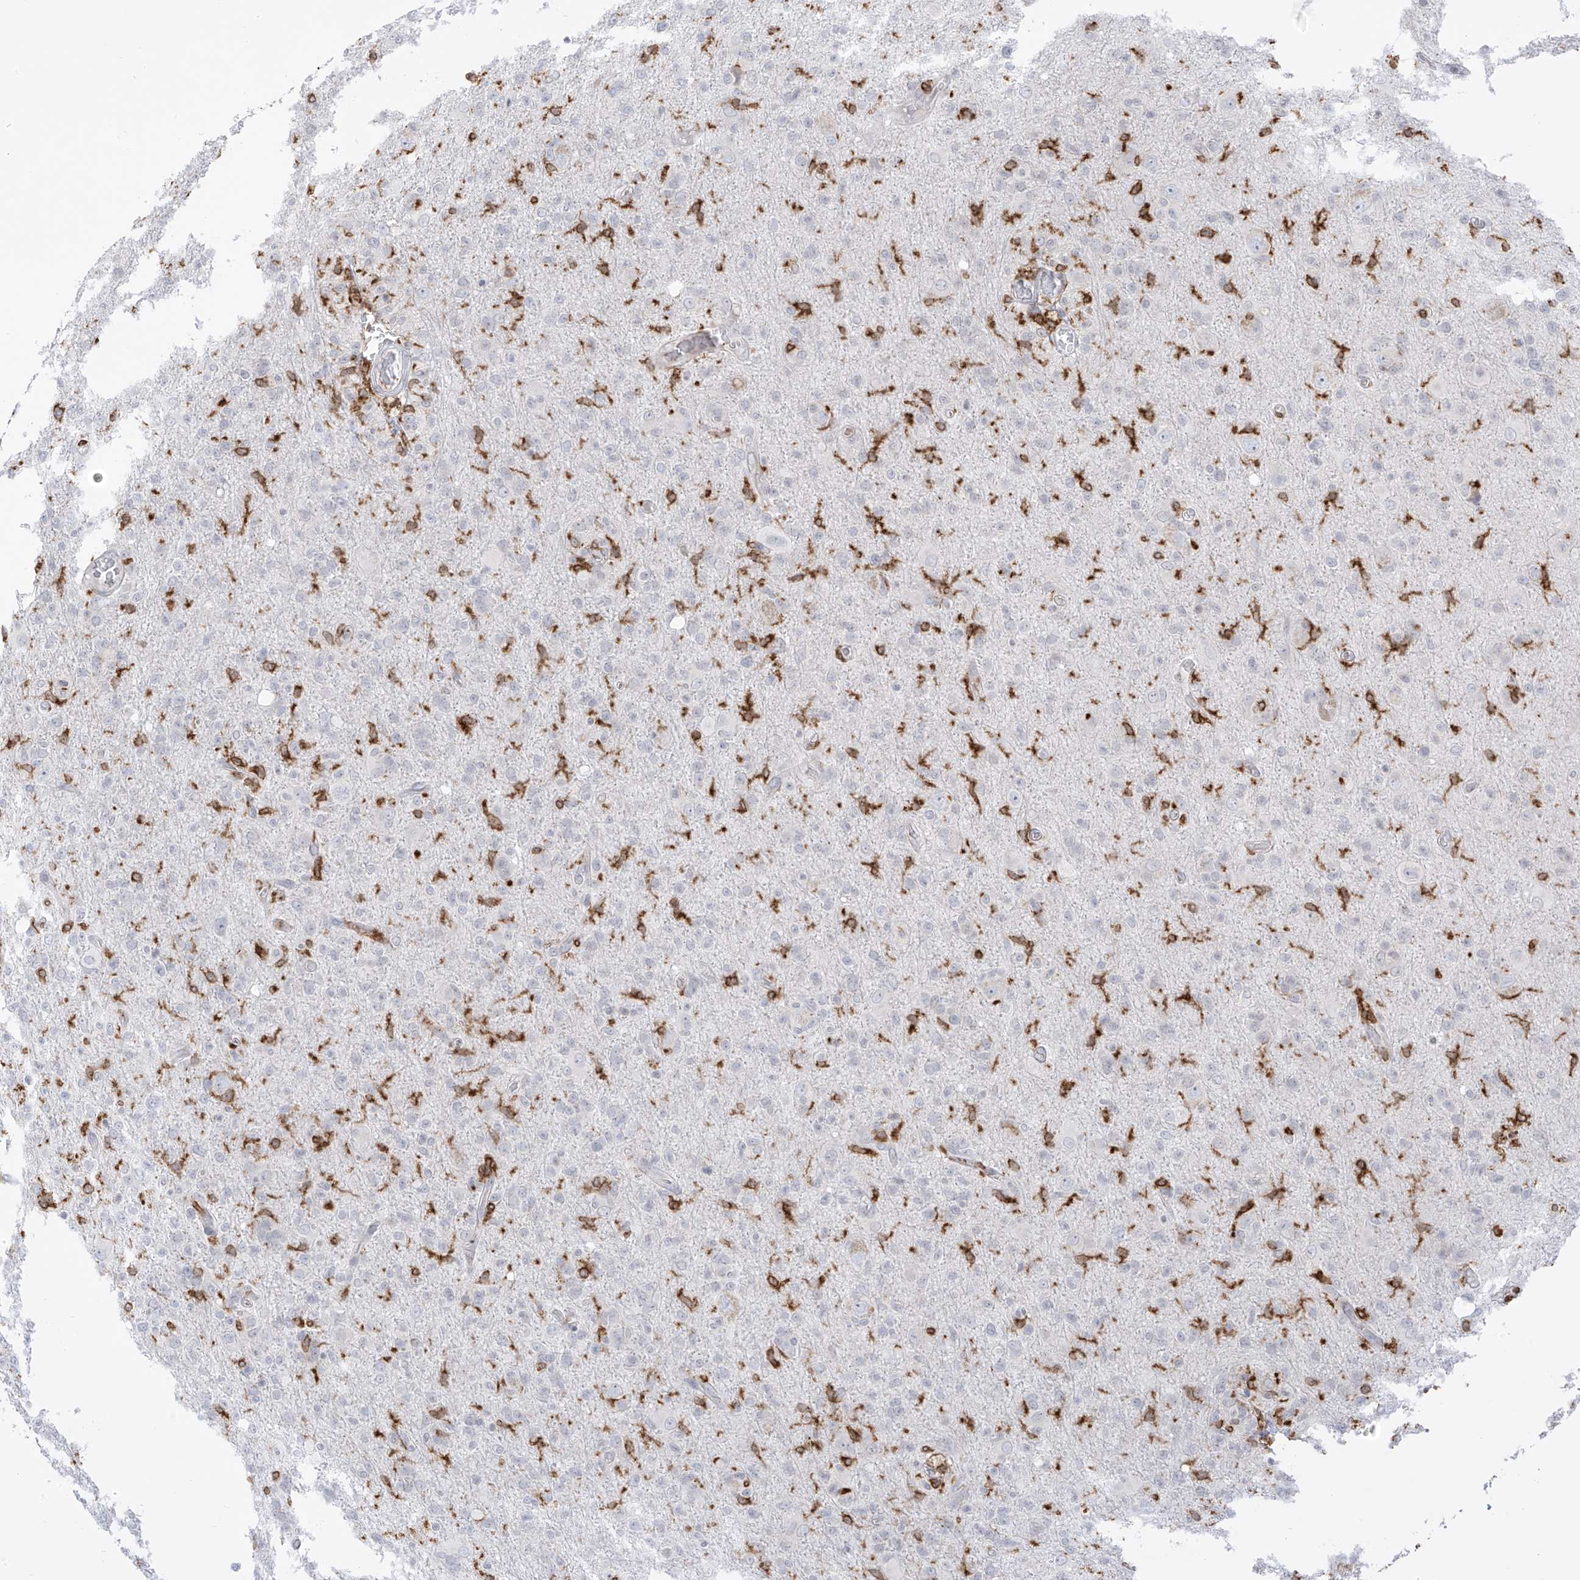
{"staining": {"intensity": "negative", "quantity": "none", "location": "none"}, "tissue": "glioma", "cell_type": "Tumor cells", "image_type": "cancer", "snomed": [{"axis": "morphology", "description": "Glioma, malignant, High grade"}, {"axis": "topography", "description": "Brain"}], "caption": "Immunohistochemistry image of neoplastic tissue: human high-grade glioma (malignant) stained with DAB (3,3'-diaminobenzidine) displays no significant protein staining in tumor cells.", "gene": "TBXAS1", "patient": {"sex": "female", "age": 57}}